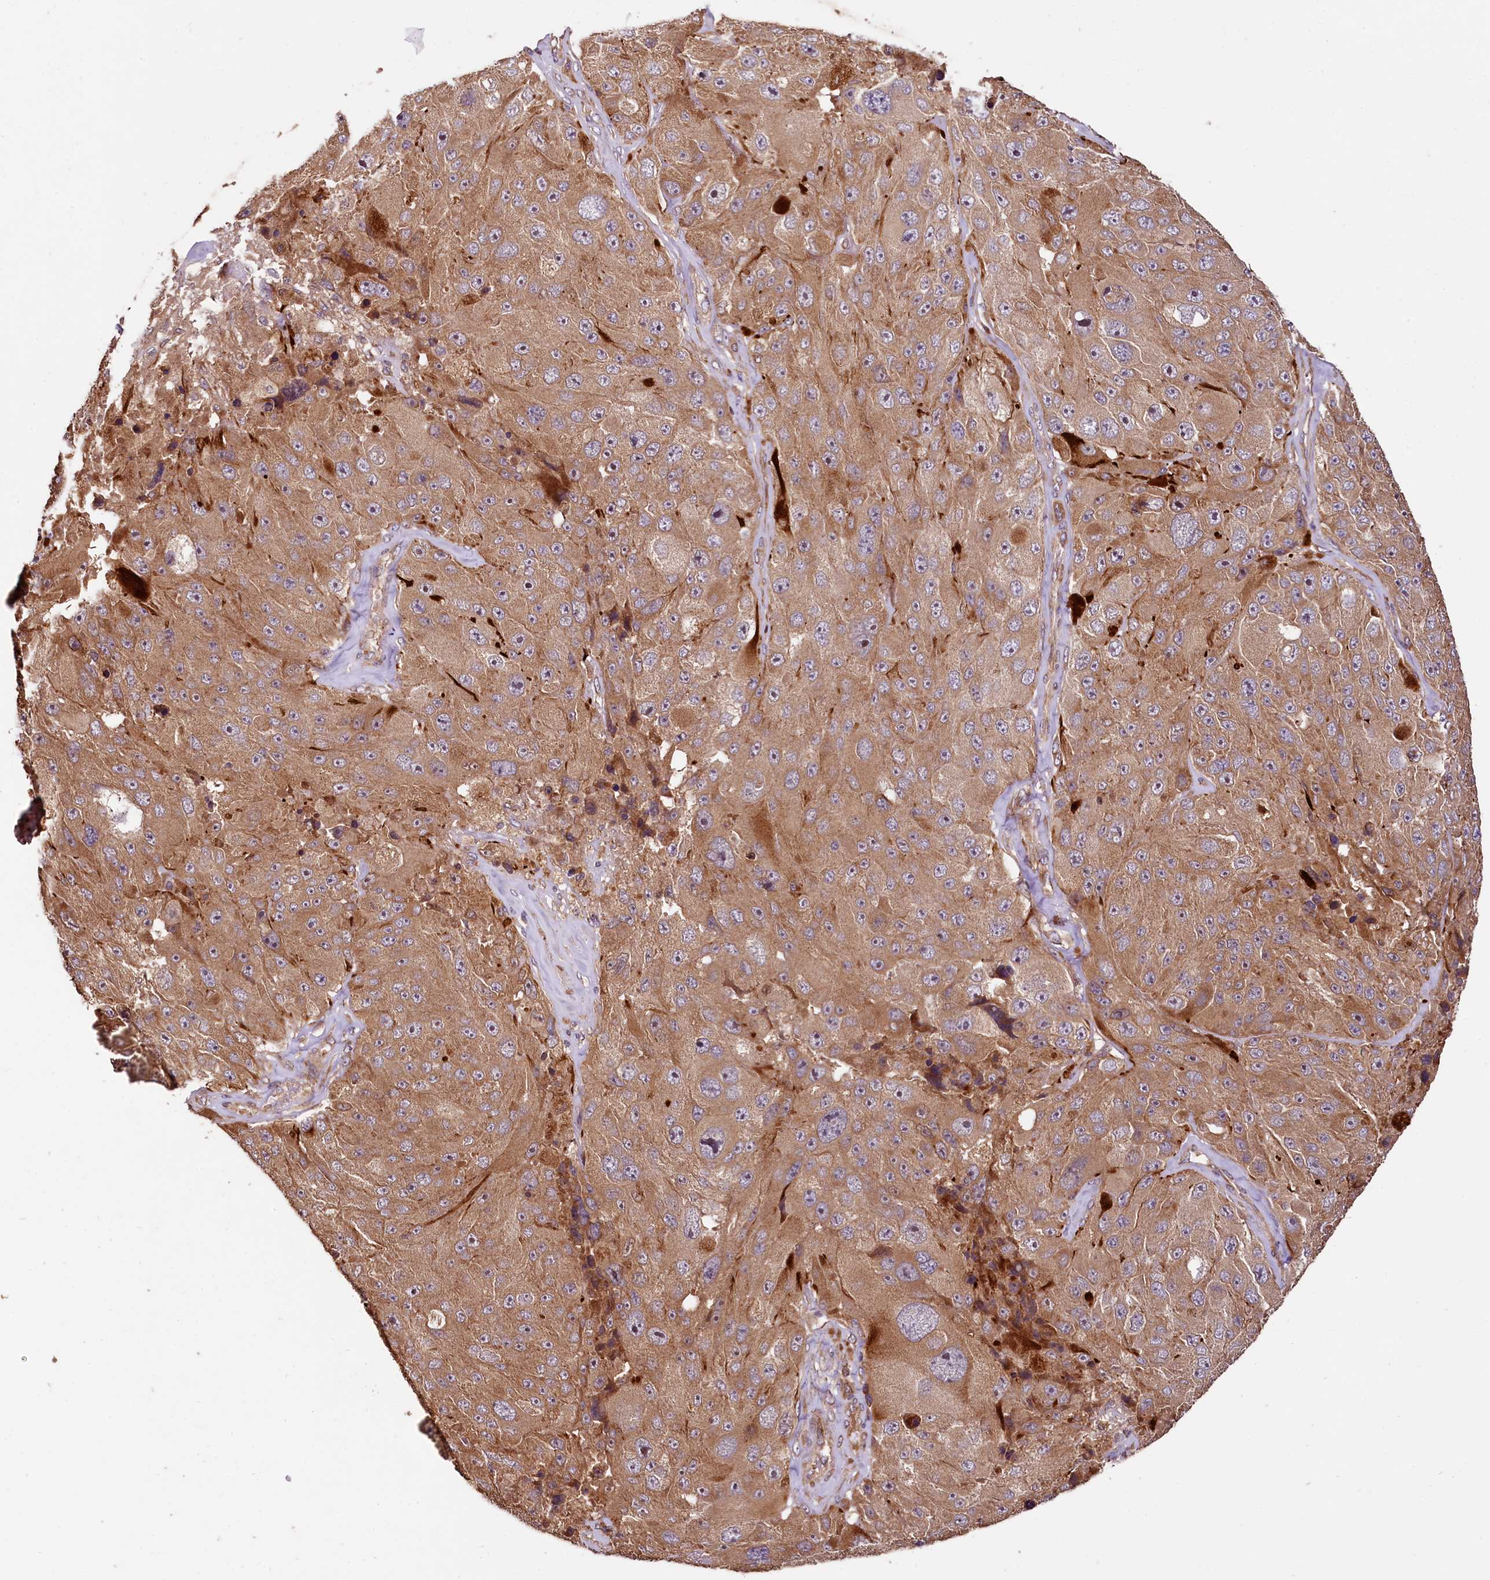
{"staining": {"intensity": "moderate", "quantity": ">75%", "location": "cytoplasmic/membranous,nuclear"}, "tissue": "melanoma", "cell_type": "Tumor cells", "image_type": "cancer", "snomed": [{"axis": "morphology", "description": "Malignant melanoma, Metastatic site"}, {"axis": "topography", "description": "Lymph node"}], "caption": "Tumor cells show medium levels of moderate cytoplasmic/membranous and nuclear expression in about >75% of cells in human melanoma.", "gene": "RASSF1", "patient": {"sex": "male", "age": 62}}